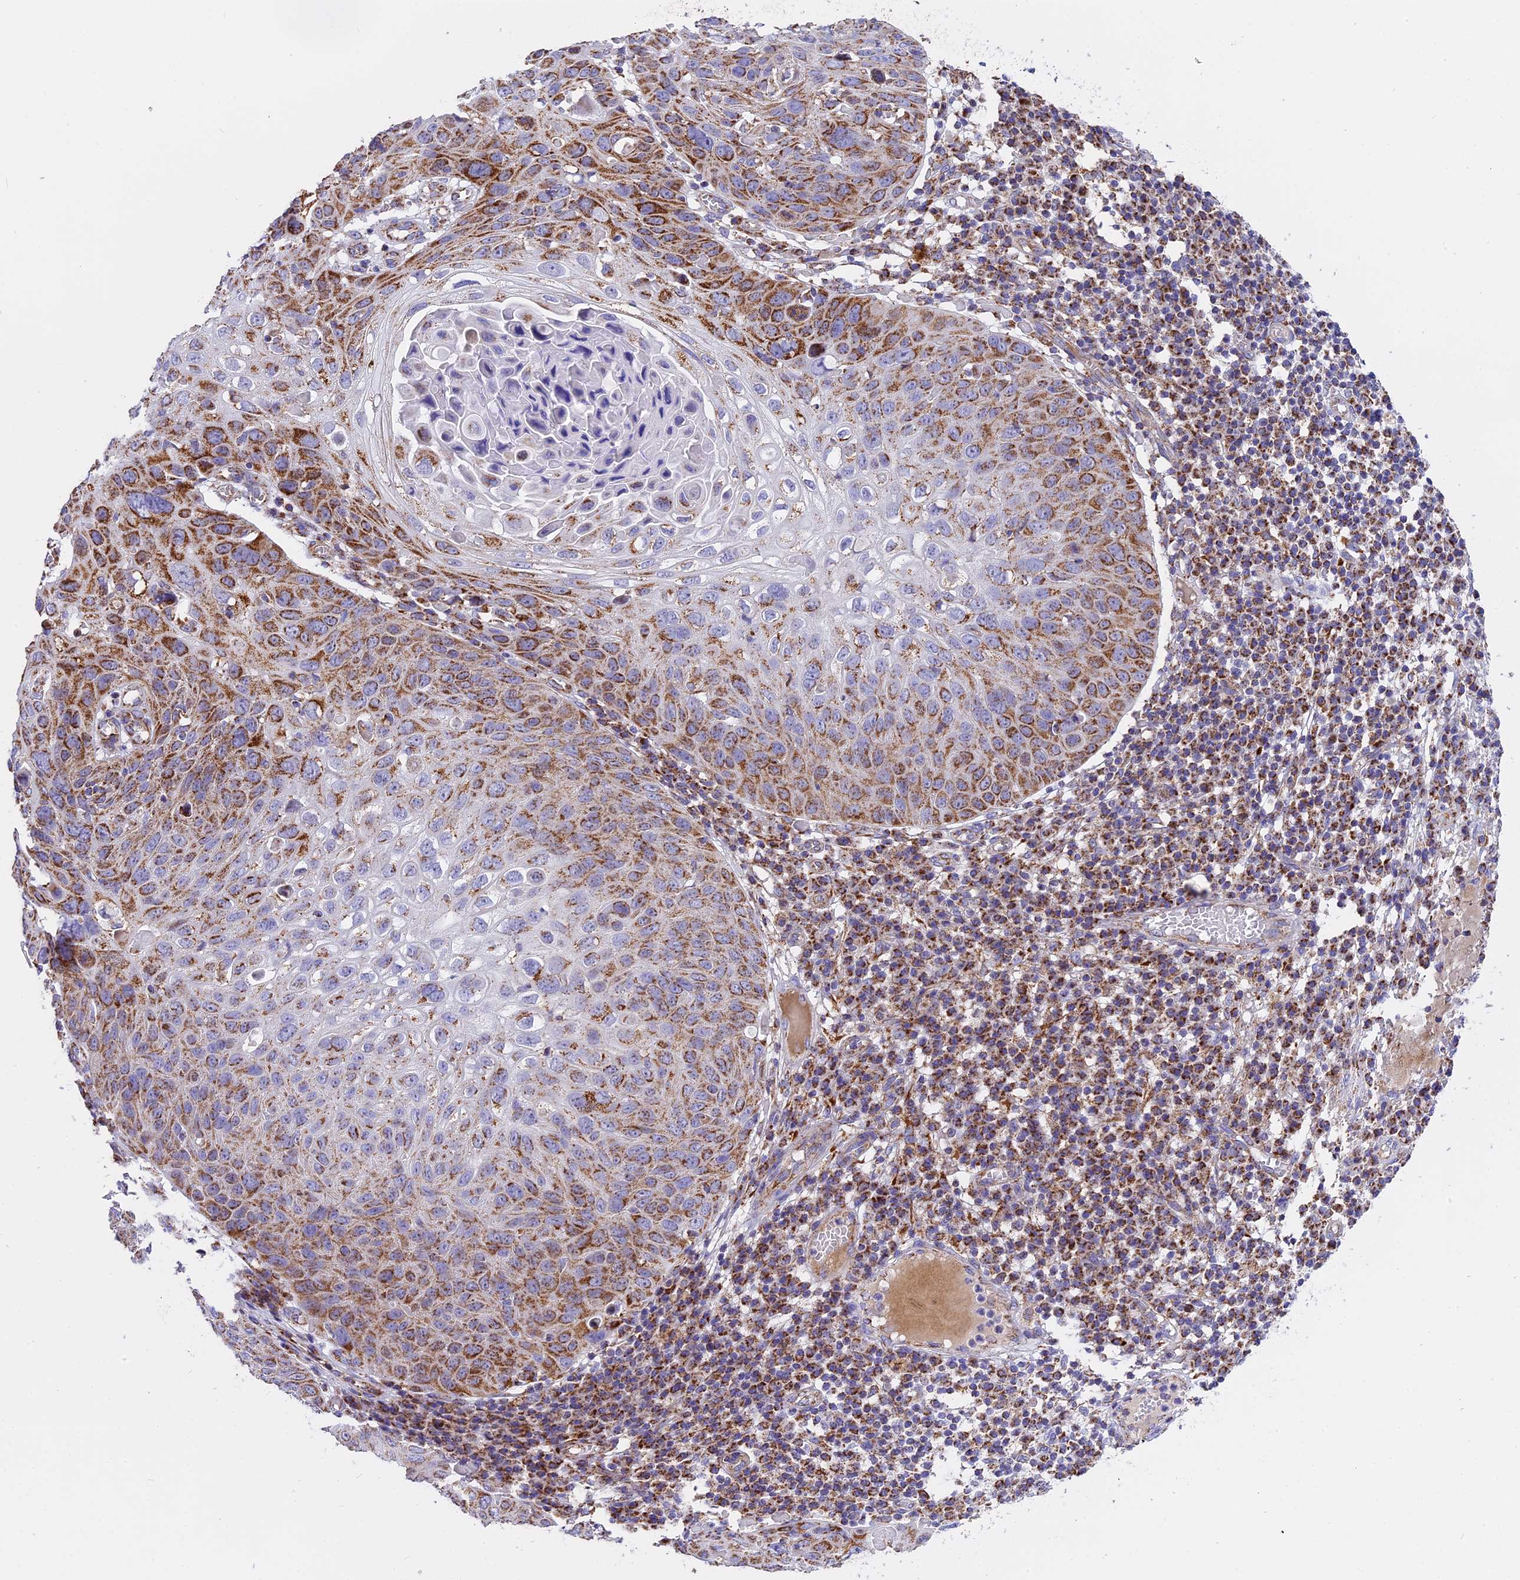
{"staining": {"intensity": "strong", "quantity": ">75%", "location": "cytoplasmic/membranous"}, "tissue": "skin cancer", "cell_type": "Tumor cells", "image_type": "cancer", "snomed": [{"axis": "morphology", "description": "Squamous cell carcinoma, NOS"}, {"axis": "topography", "description": "Skin"}], "caption": "IHC of squamous cell carcinoma (skin) shows high levels of strong cytoplasmic/membranous positivity in about >75% of tumor cells. (DAB IHC, brown staining for protein, blue staining for nuclei).", "gene": "MRPS34", "patient": {"sex": "female", "age": 90}}